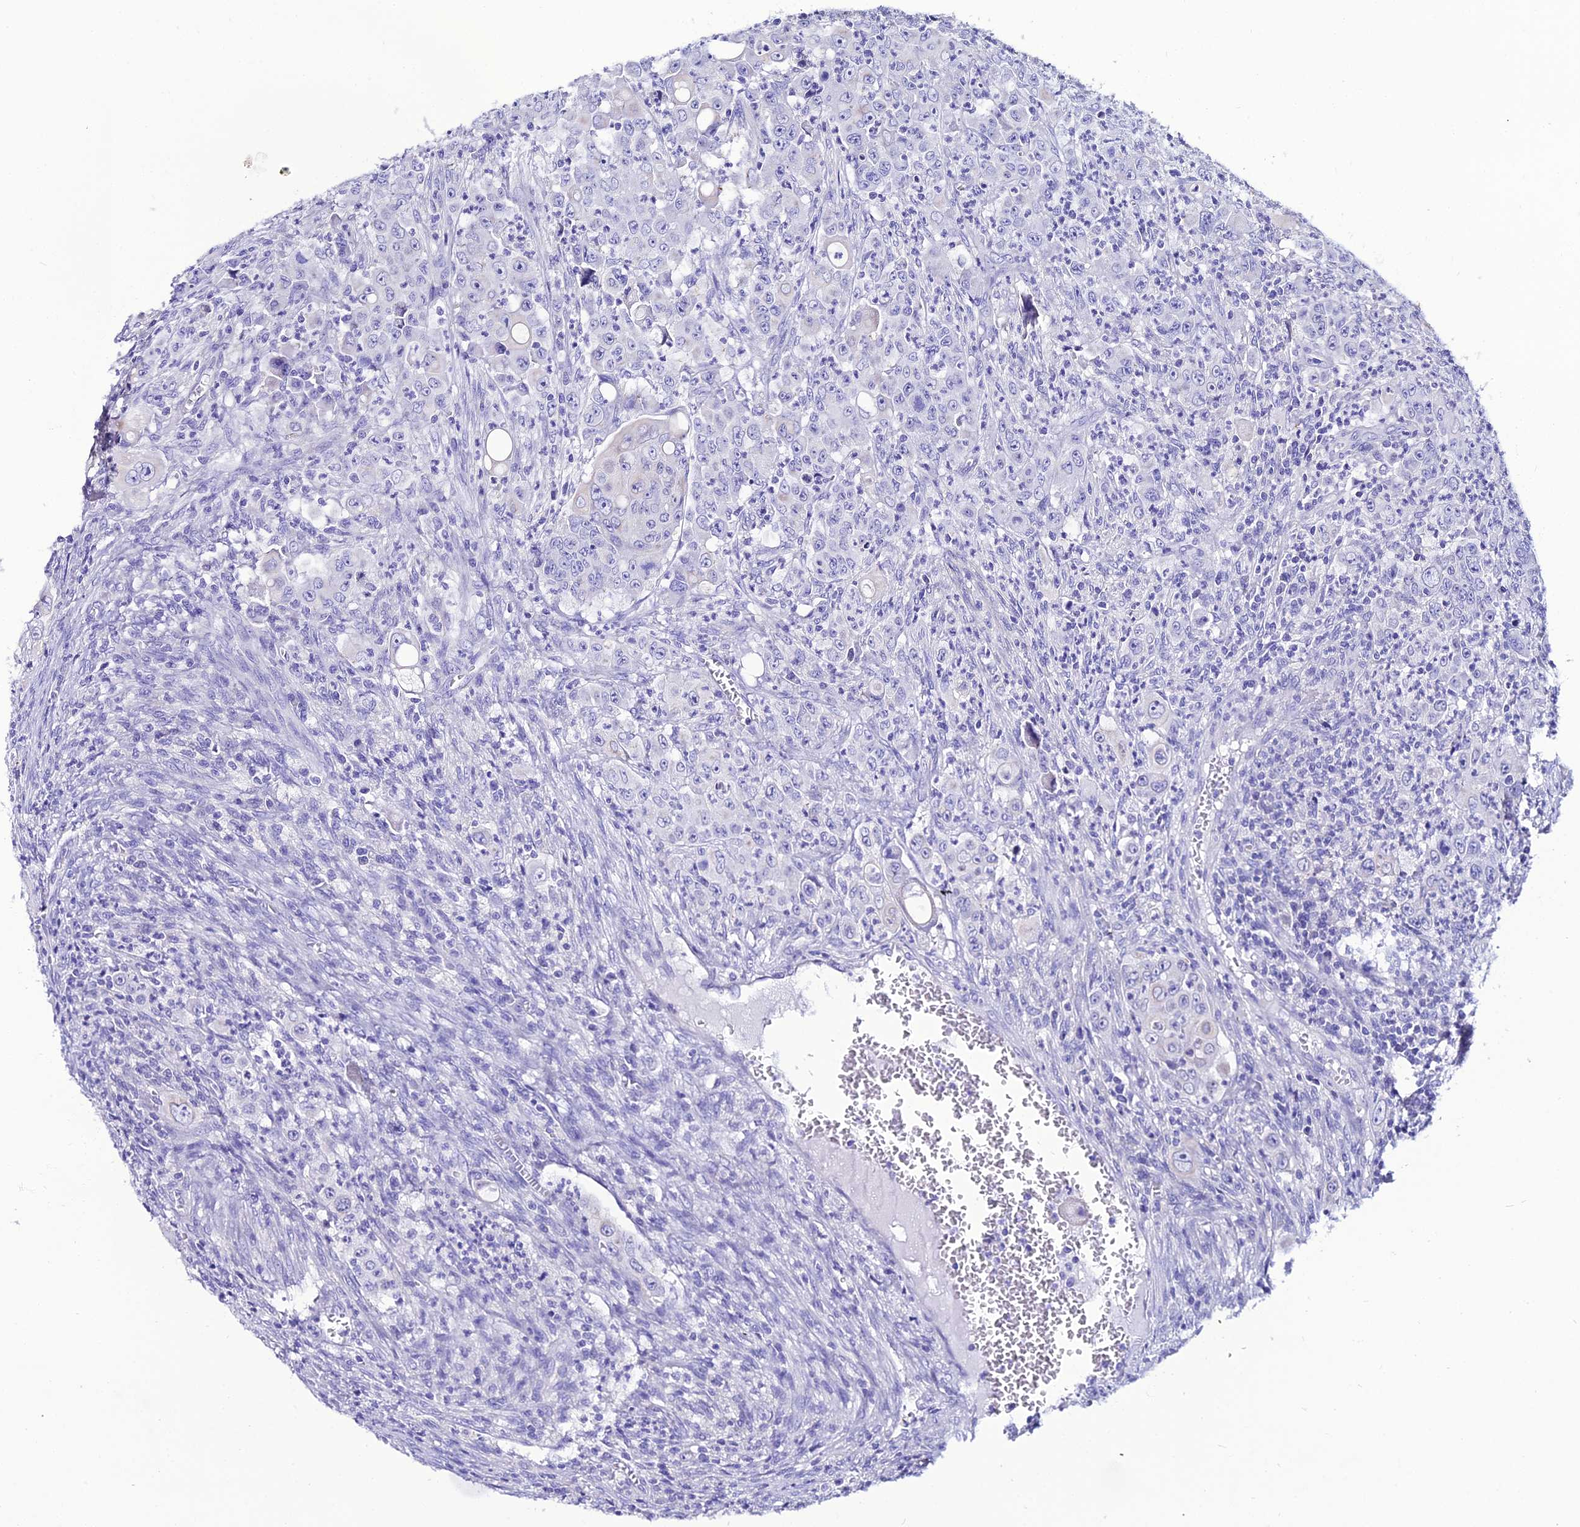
{"staining": {"intensity": "negative", "quantity": "none", "location": "none"}, "tissue": "colorectal cancer", "cell_type": "Tumor cells", "image_type": "cancer", "snomed": [{"axis": "morphology", "description": "Adenocarcinoma, NOS"}, {"axis": "topography", "description": "Colon"}], "caption": "Colorectal cancer (adenocarcinoma) was stained to show a protein in brown. There is no significant staining in tumor cells.", "gene": "OR4D5", "patient": {"sex": "male", "age": 51}}